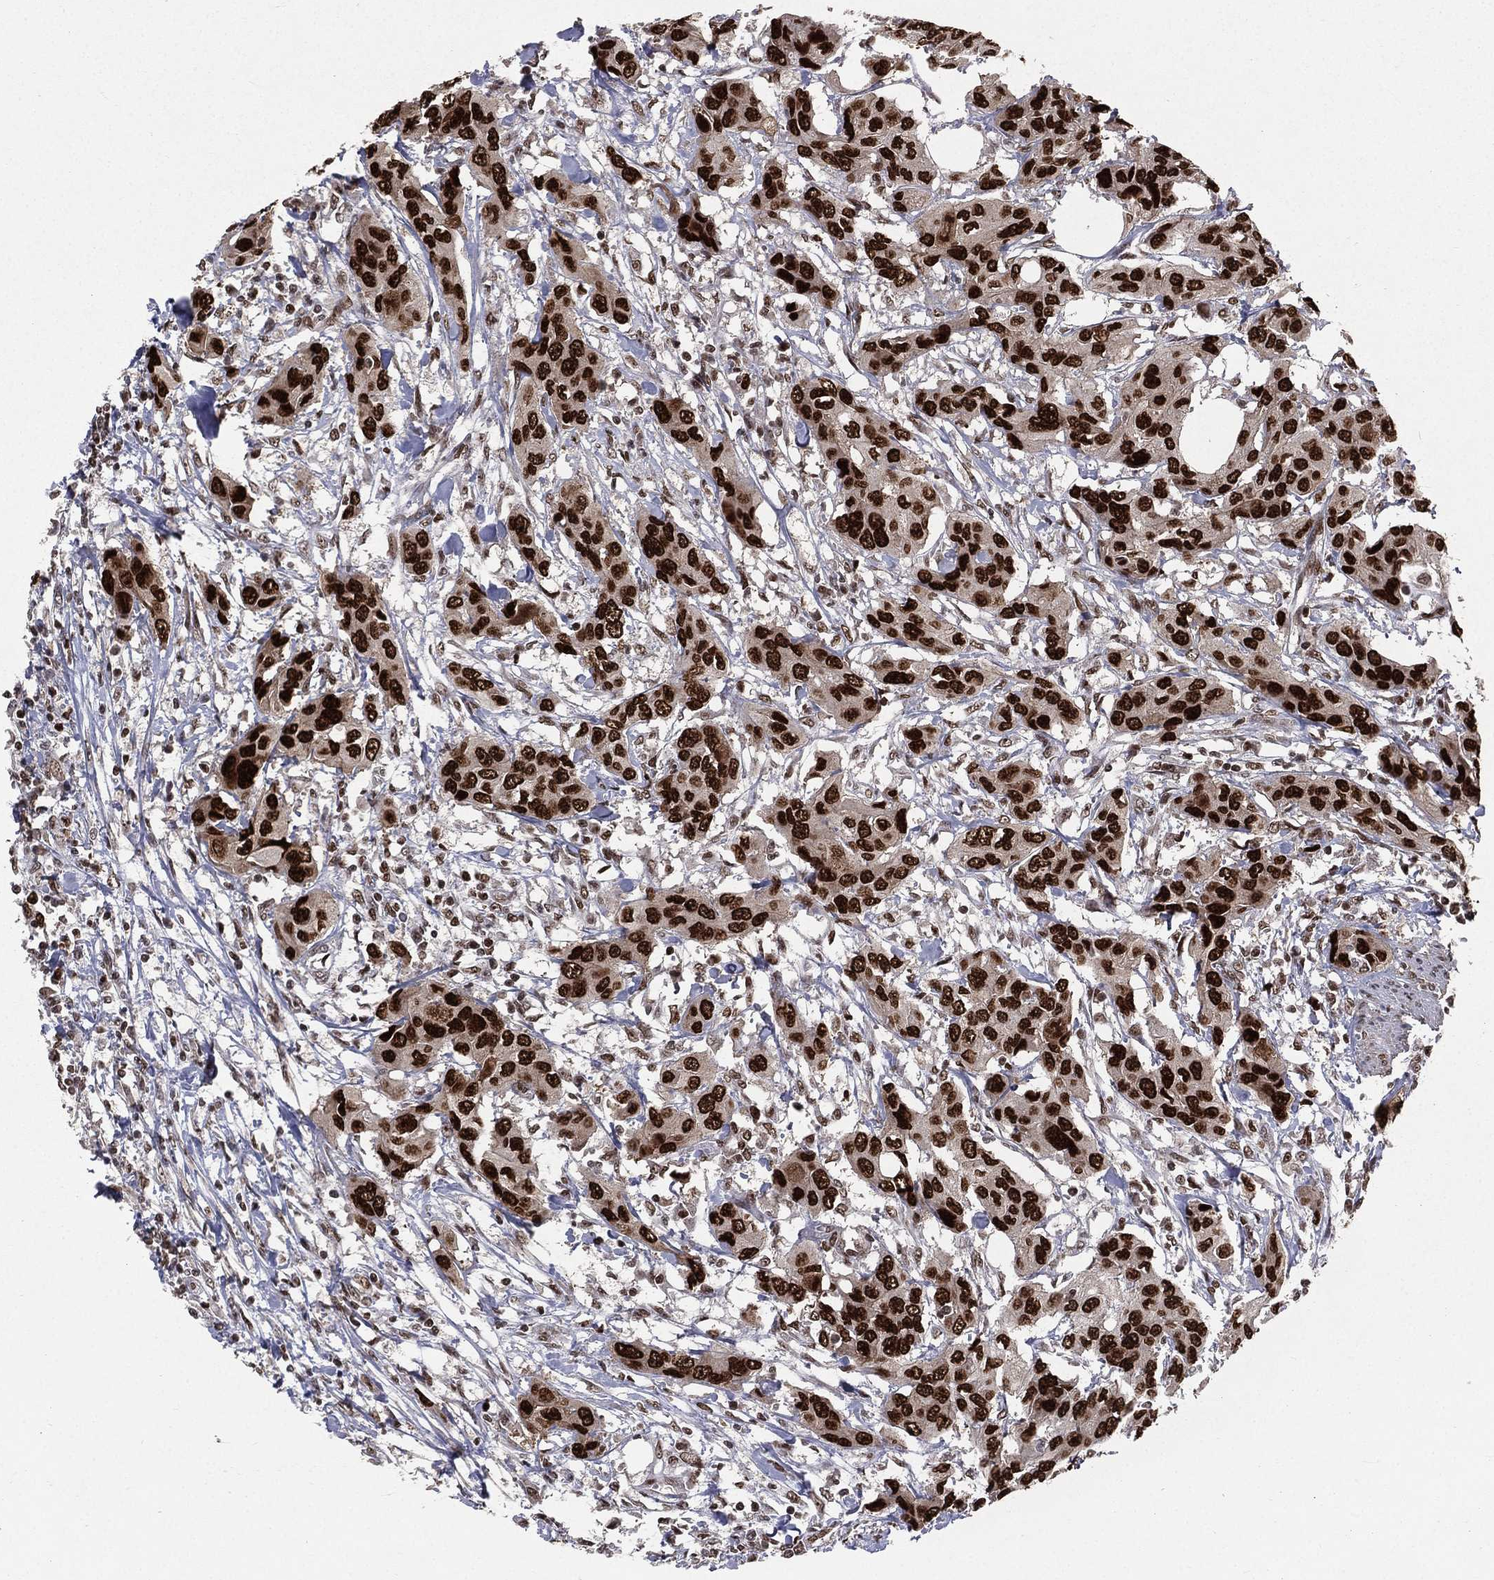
{"staining": {"intensity": "strong", "quantity": ">75%", "location": "nuclear"}, "tissue": "urothelial cancer", "cell_type": "Tumor cells", "image_type": "cancer", "snomed": [{"axis": "morphology", "description": "Urothelial carcinoma, NOS"}, {"axis": "morphology", "description": "Urothelial carcinoma, High grade"}, {"axis": "topography", "description": "Urinary bladder"}], "caption": "Immunohistochemical staining of transitional cell carcinoma demonstrates strong nuclear protein expression in approximately >75% of tumor cells. (Brightfield microscopy of DAB IHC at high magnification).", "gene": "POLB", "patient": {"sex": "male", "age": 63}}